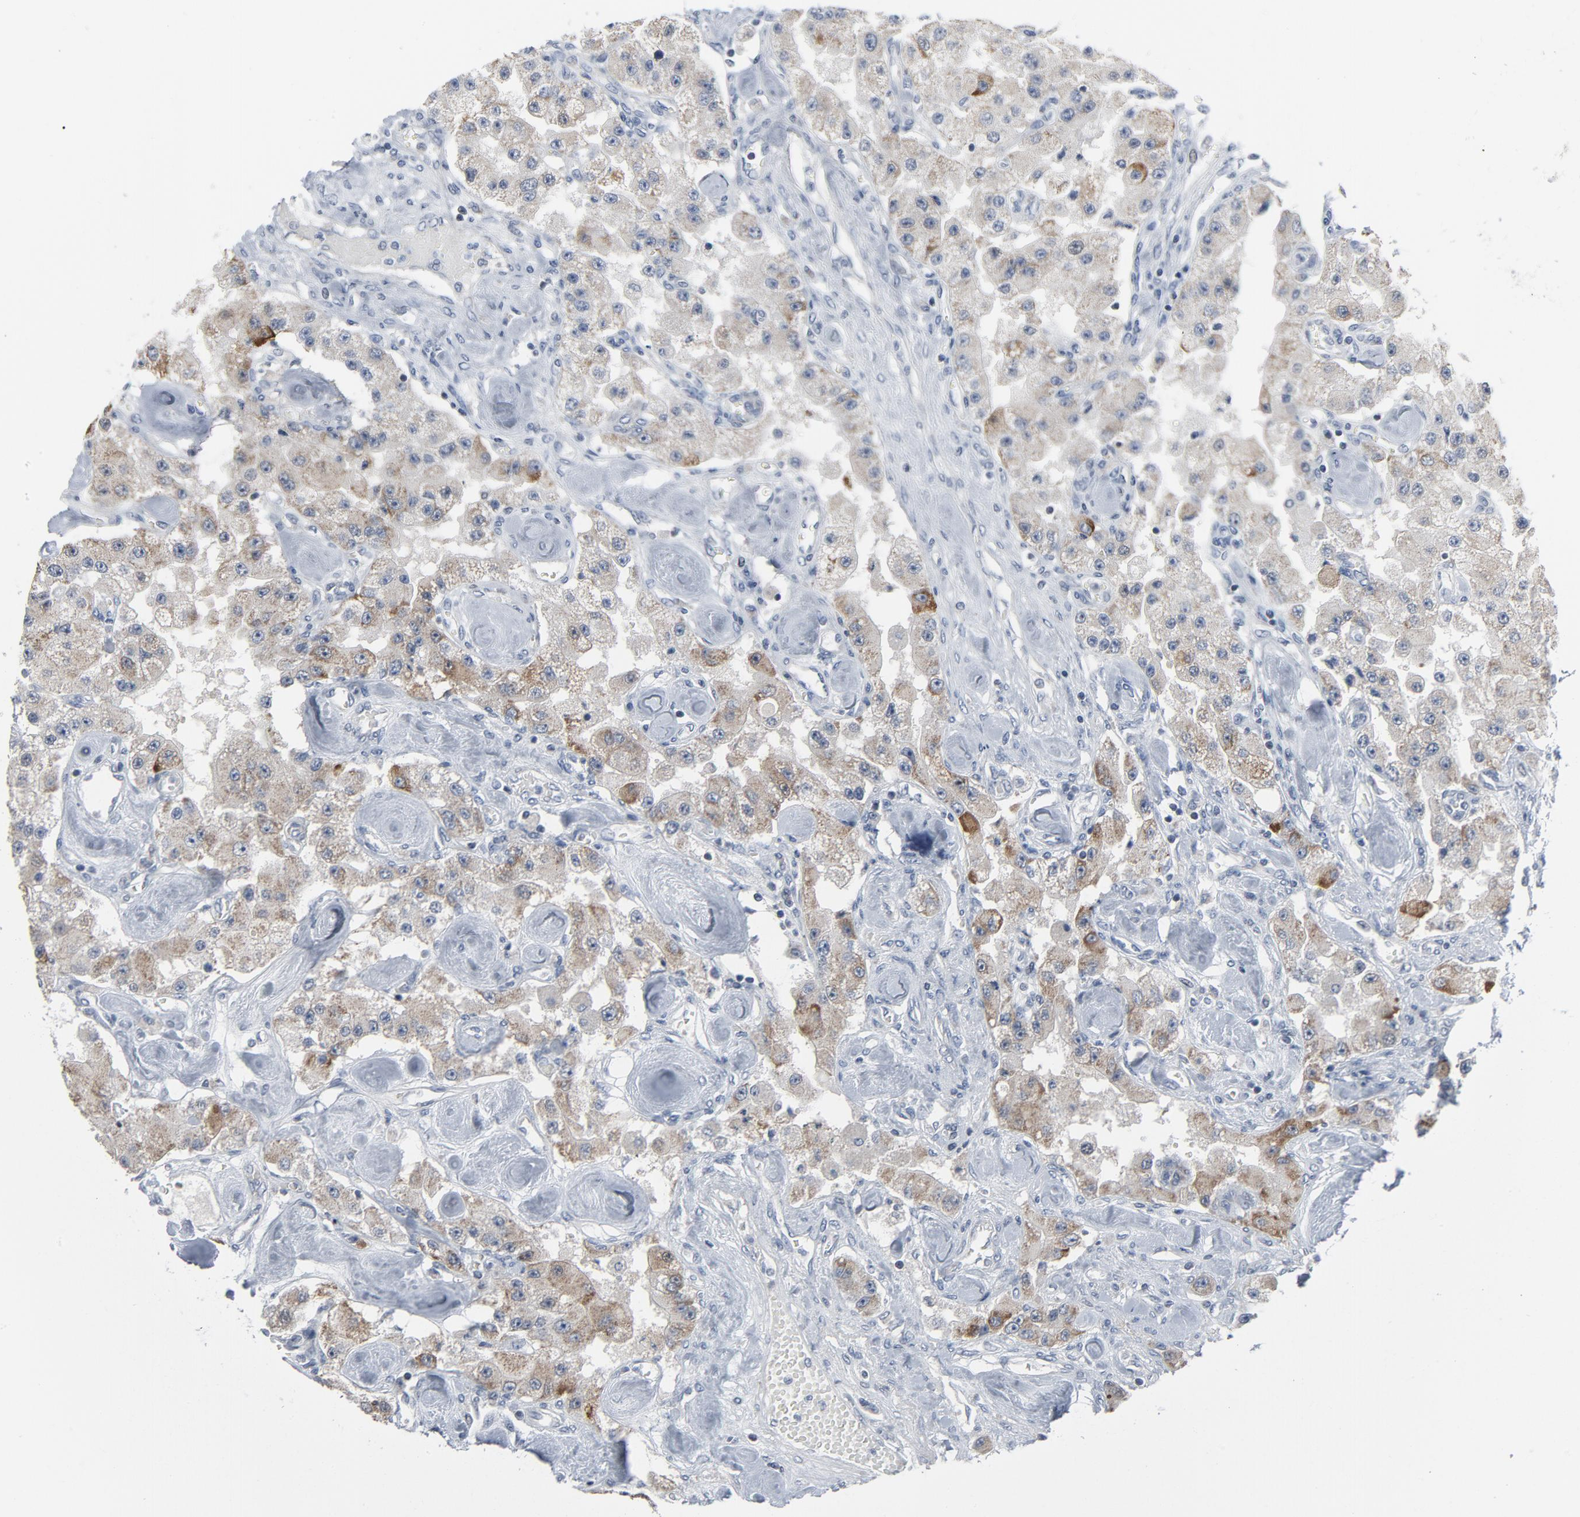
{"staining": {"intensity": "weak", "quantity": "<25%", "location": "cytoplasmic/membranous"}, "tissue": "carcinoid", "cell_type": "Tumor cells", "image_type": "cancer", "snomed": [{"axis": "morphology", "description": "Carcinoid, malignant, NOS"}, {"axis": "topography", "description": "Pancreas"}], "caption": "Carcinoid was stained to show a protein in brown. There is no significant staining in tumor cells. The staining was performed using DAB (3,3'-diaminobenzidine) to visualize the protein expression in brown, while the nuclei were stained in blue with hematoxylin (Magnification: 20x).", "gene": "GPX2", "patient": {"sex": "male", "age": 41}}